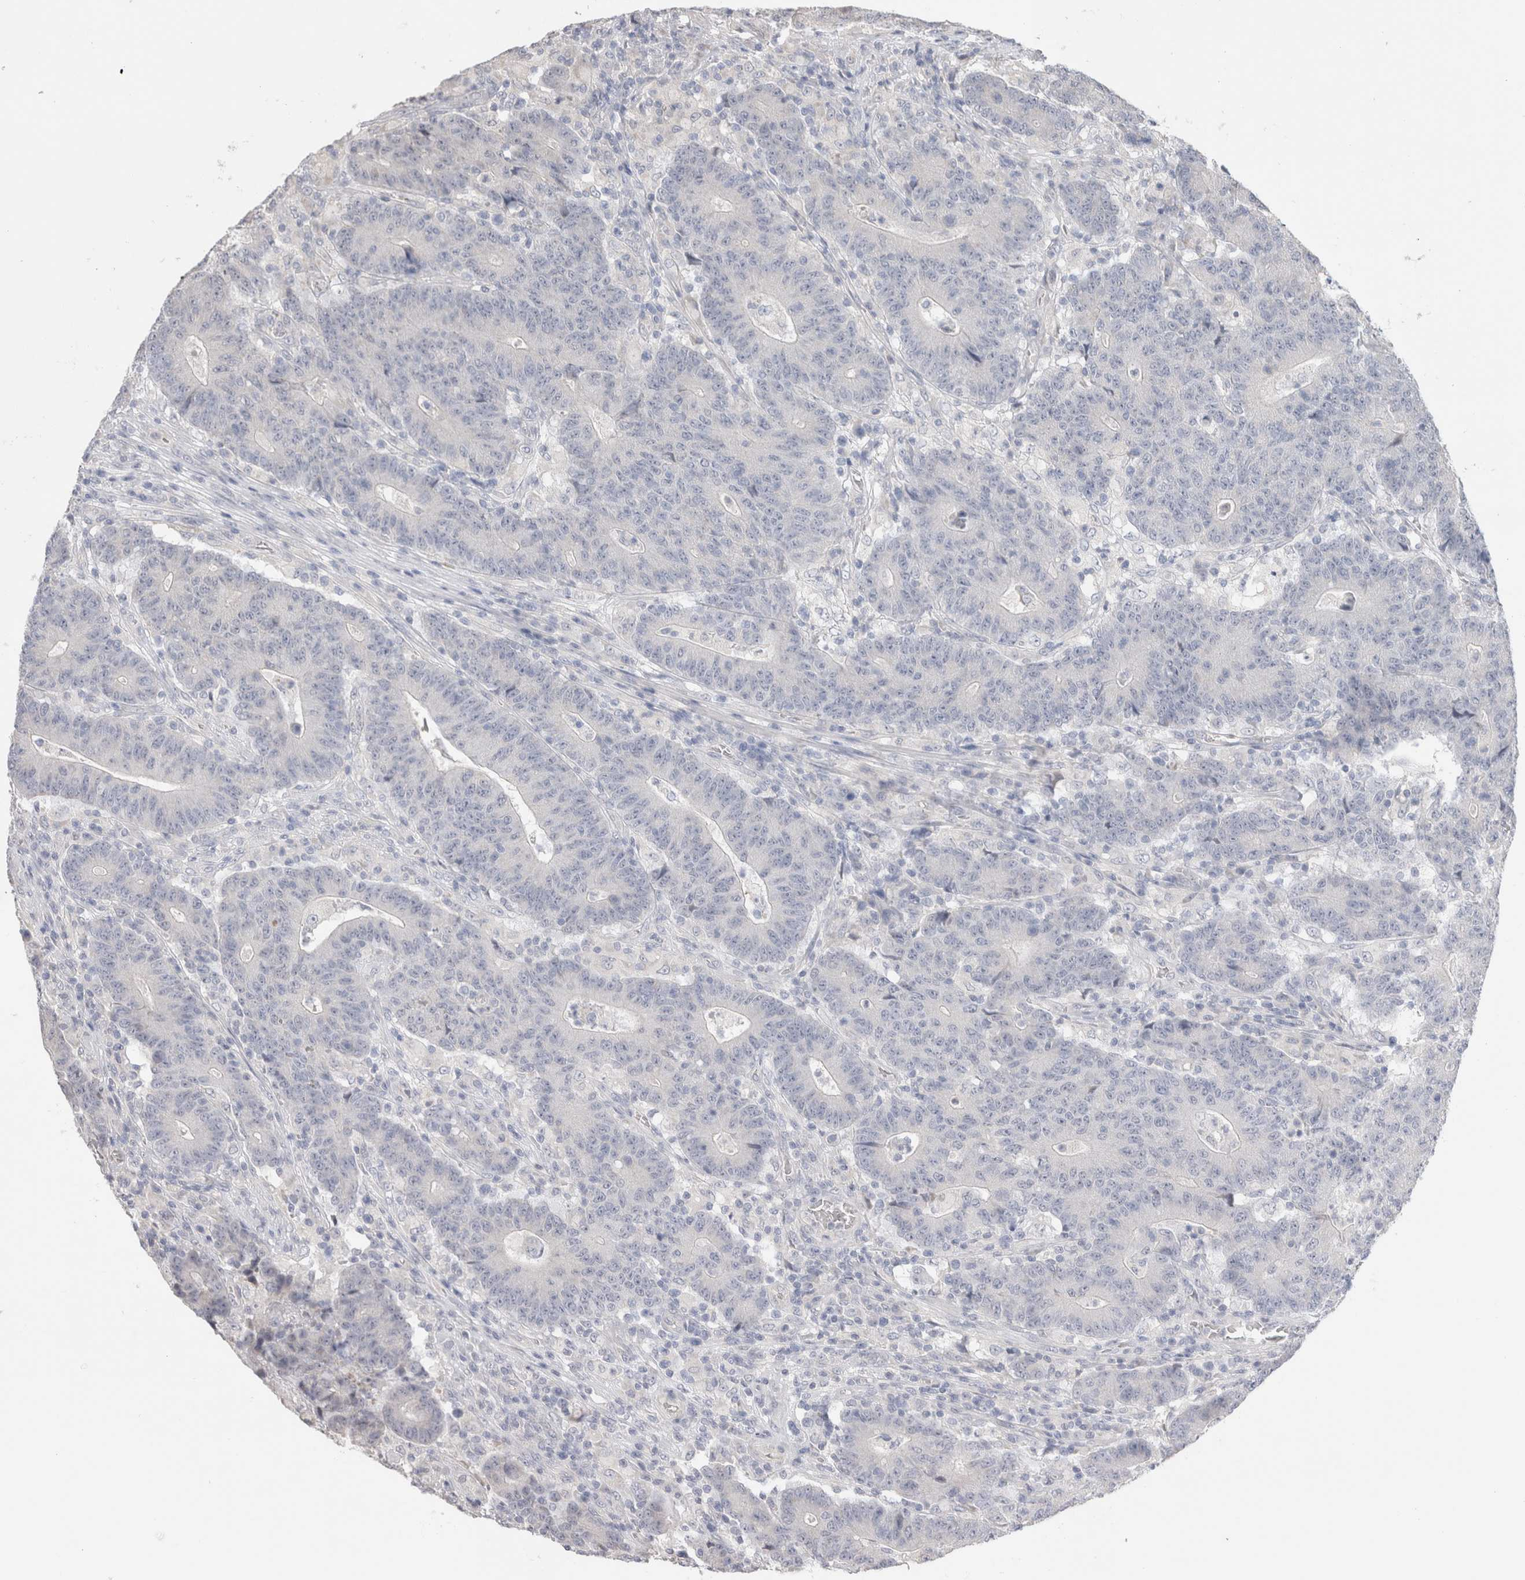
{"staining": {"intensity": "negative", "quantity": "none", "location": "none"}, "tissue": "colorectal cancer", "cell_type": "Tumor cells", "image_type": "cancer", "snomed": [{"axis": "morphology", "description": "Normal tissue, NOS"}, {"axis": "morphology", "description": "Adenocarcinoma, NOS"}, {"axis": "topography", "description": "Colon"}], "caption": "Colorectal cancer (adenocarcinoma) stained for a protein using IHC shows no positivity tumor cells.", "gene": "DMD", "patient": {"sex": "female", "age": 75}}